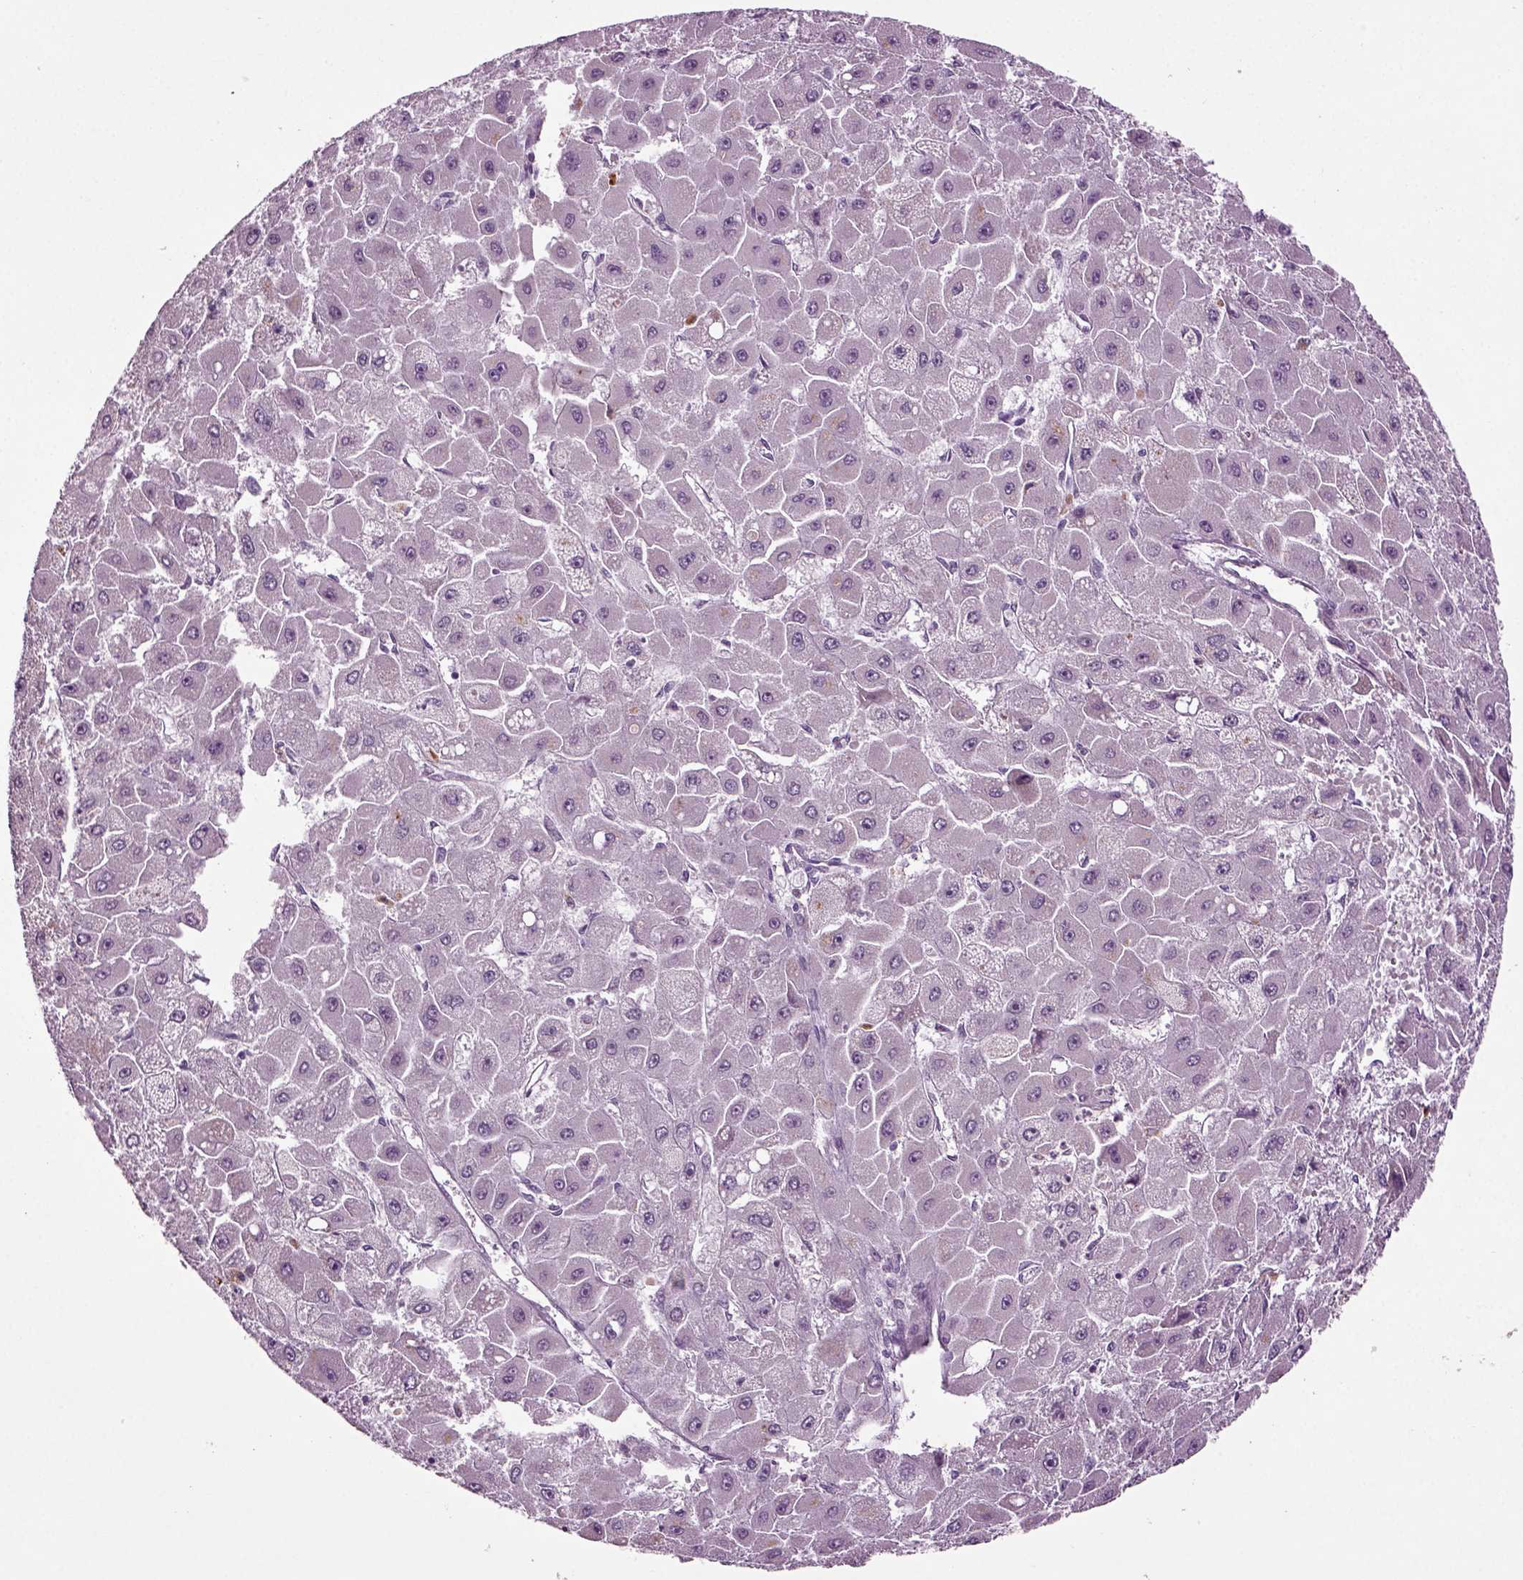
{"staining": {"intensity": "negative", "quantity": "none", "location": "none"}, "tissue": "liver cancer", "cell_type": "Tumor cells", "image_type": "cancer", "snomed": [{"axis": "morphology", "description": "Carcinoma, Hepatocellular, NOS"}, {"axis": "topography", "description": "Liver"}], "caption": "DAB (3,3'-diaminobenzidine) immunohistochemical staining of human liver cancer (hepatocellular carcinoma) shows no significant positivity in tumor cells.", "gene": "SLC17A6", "patient": {"sex": "female", "age": 25}}